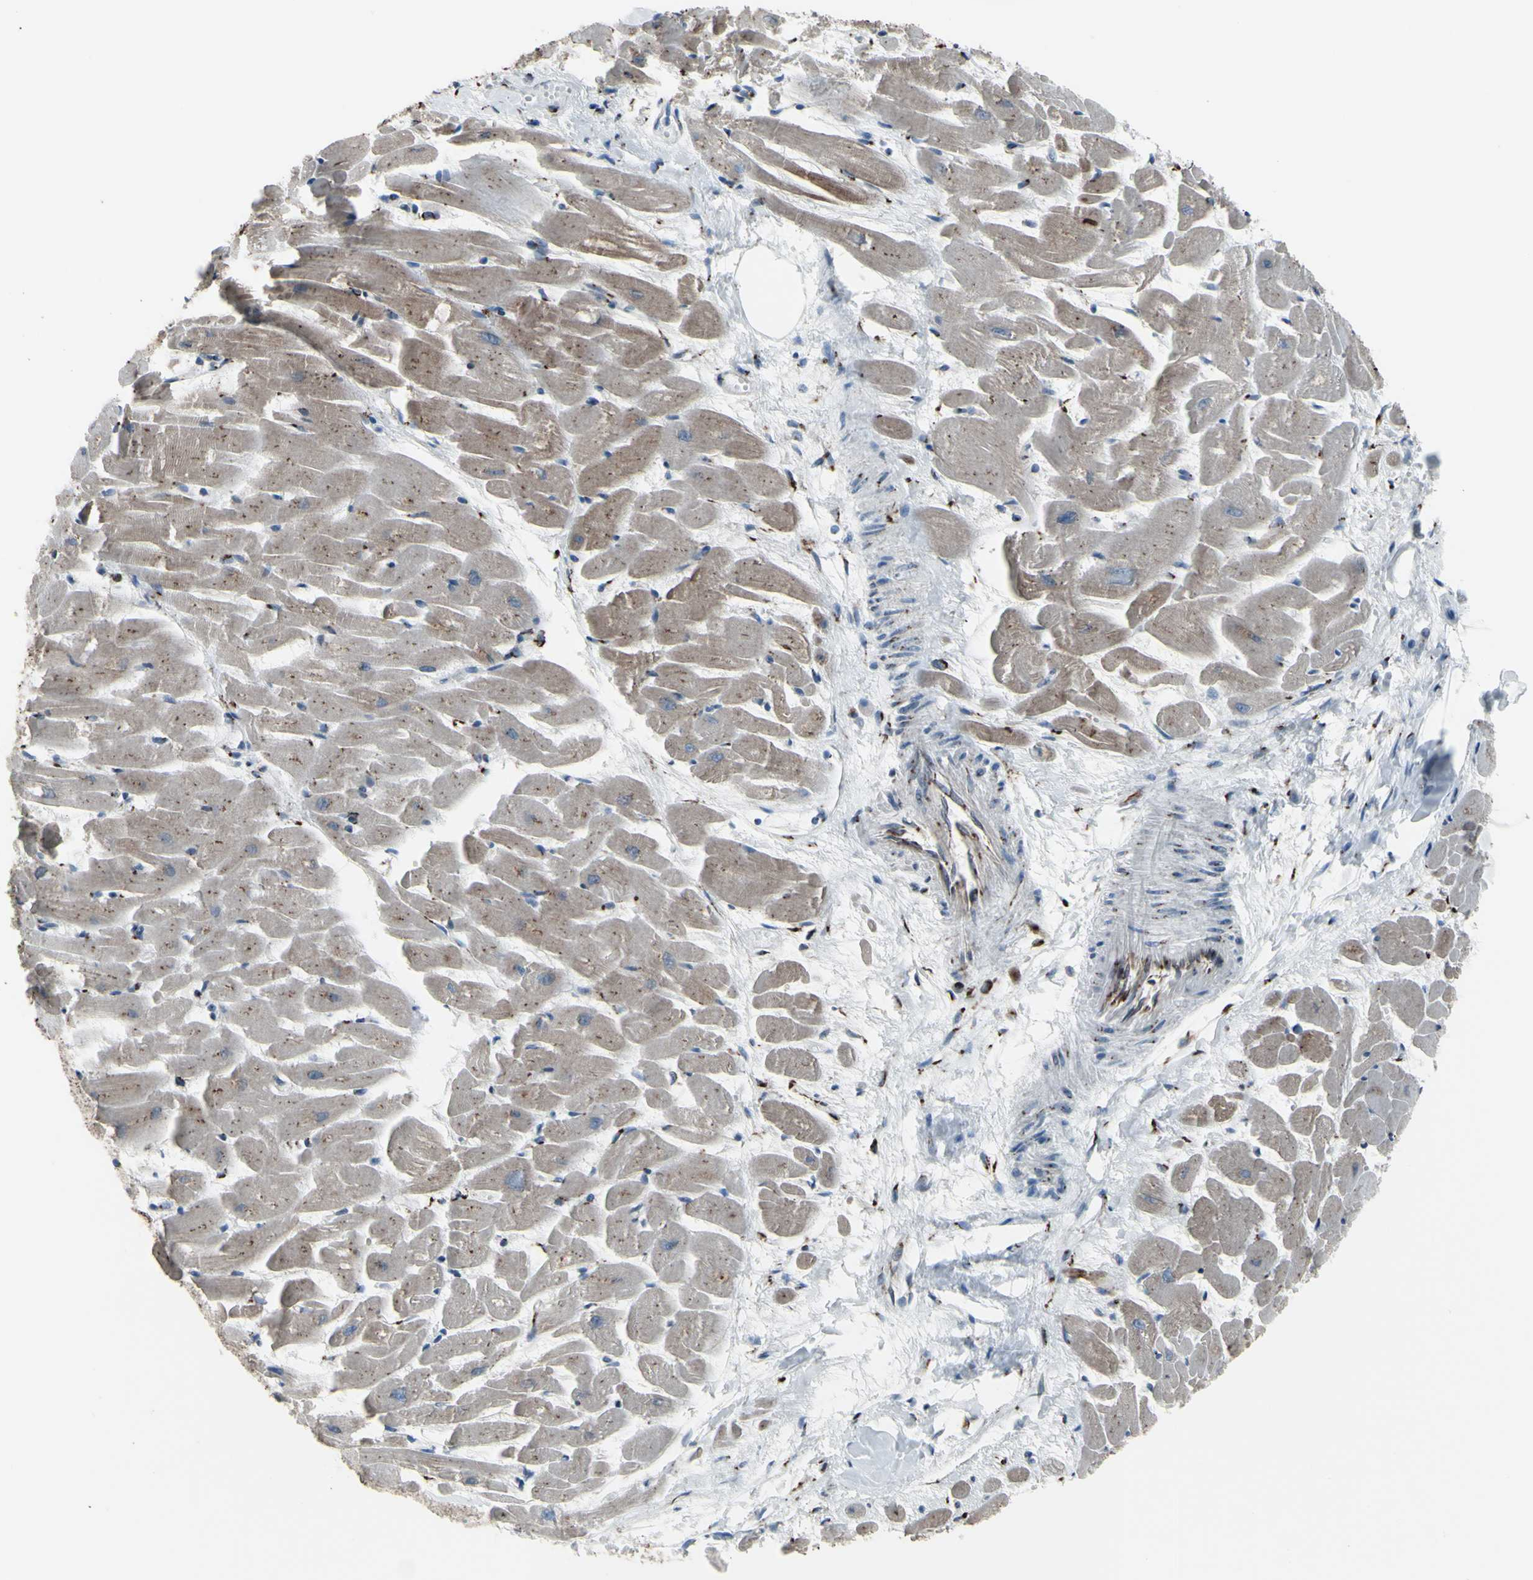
{"staining": {"intensity": "moderate", "quantity": ">75%", "location": "cytoplasmic/membranous"}, "tissue": "heart muscle", "cell_type": "Cardiomyocytes", "image_type": "normal", "snomed": [{"axis": "morphology", "description": "Normal tissue, NOS"}, {"axis": "topography", "description": "Heart"}], "caption": "Immunohistochemical staining of normal human heart muscle reveals moderate cytoplasmic/membranous protein staining in approximately >75% of cardiomyocytes.", "gene": "GLG1", "patient": {"sex": "female", "age": 19}}